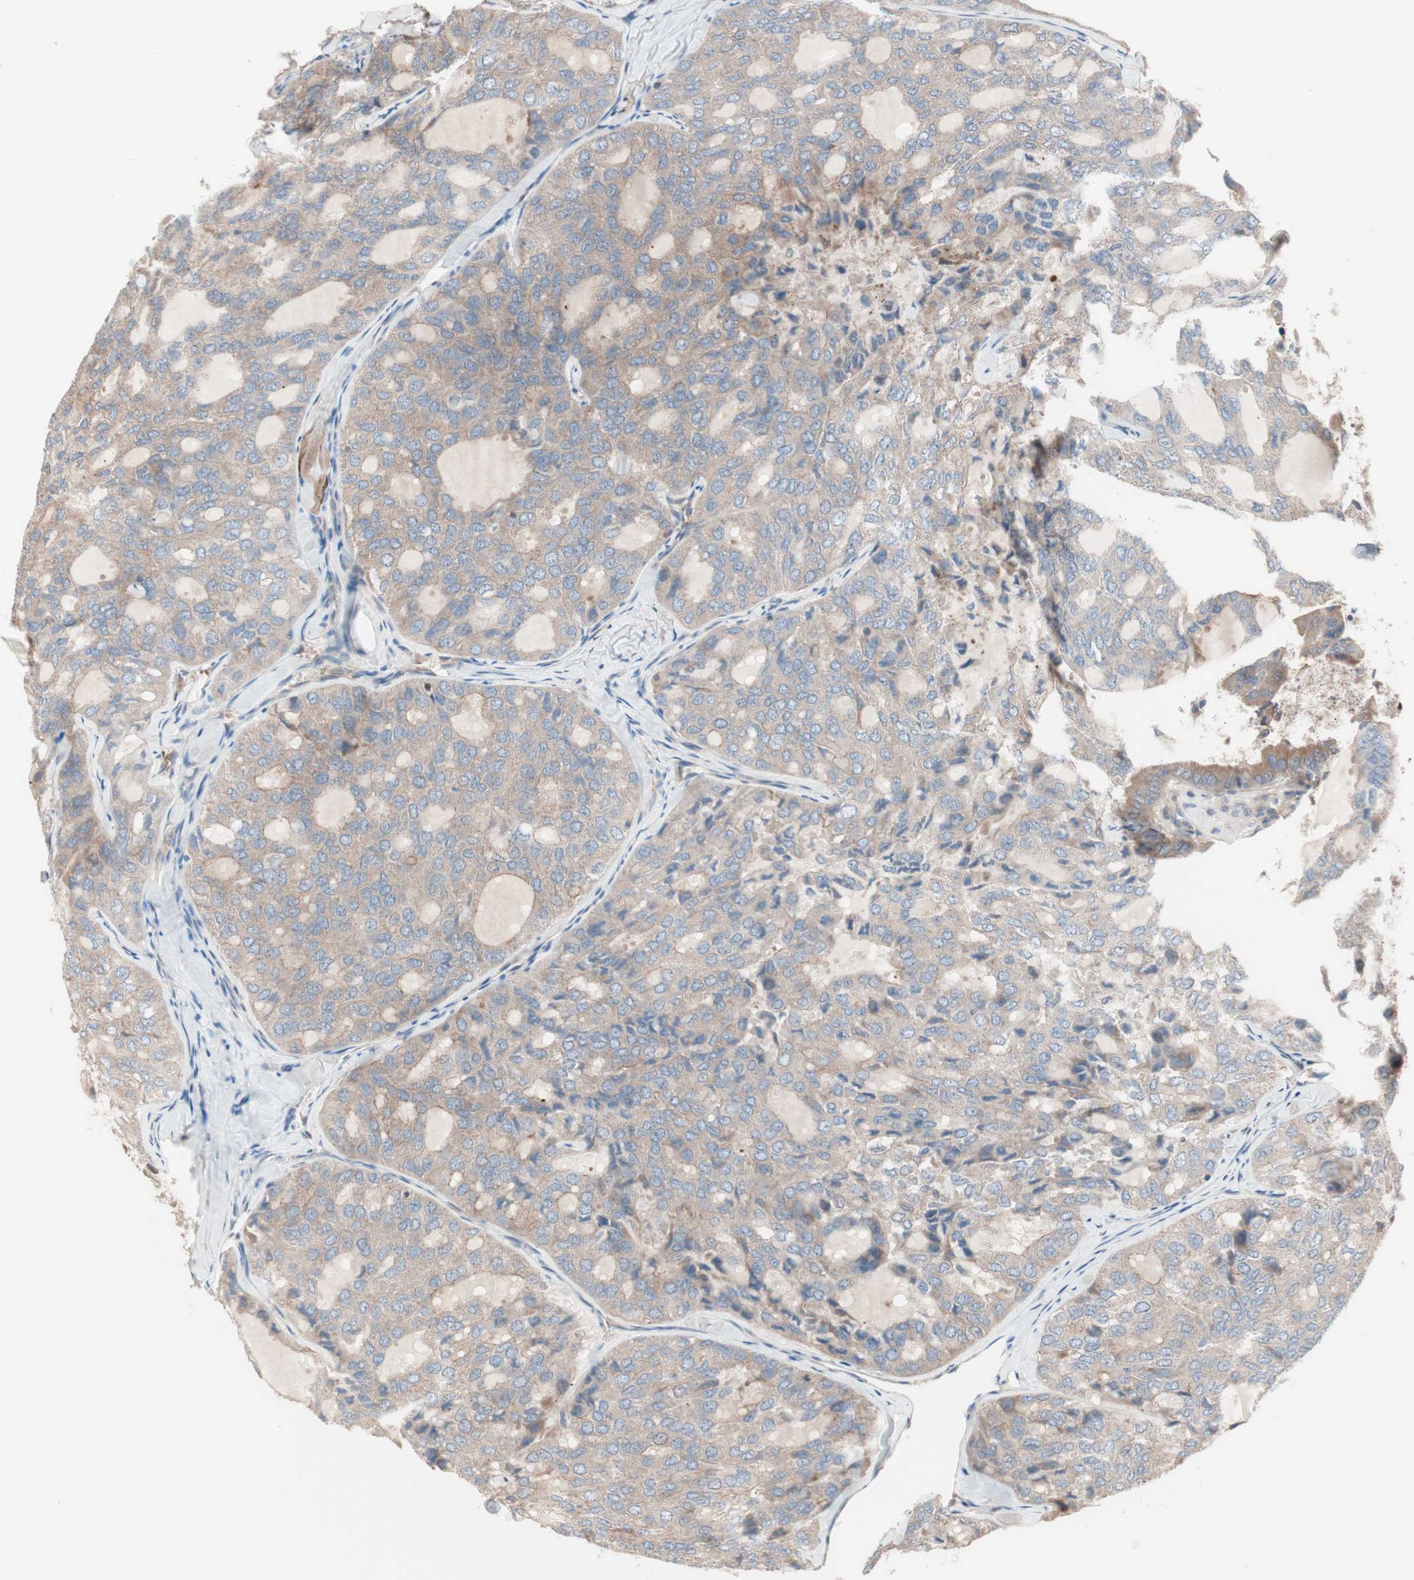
{"staining": {"intensity": "weak", "quantity": ">75%", "location": "cytoplasmic/membranous"}, "tissue": "thyroid cancer", "cell_type": "Tumor cells", "image_type": "cancer", "snomed": [{"axis": "morphology", "description": "Follicular adenoma carcinoma, NOS"}, {"axis": "topography", "description": "Thyroid gland"}], "caption": "Thyroid cancer tissue reveals weak cytoplasmic/membranous expression in approximately >75% of tumor cells", "gene": "ALG5", "patient": {"sex": "male", "age": 75}}